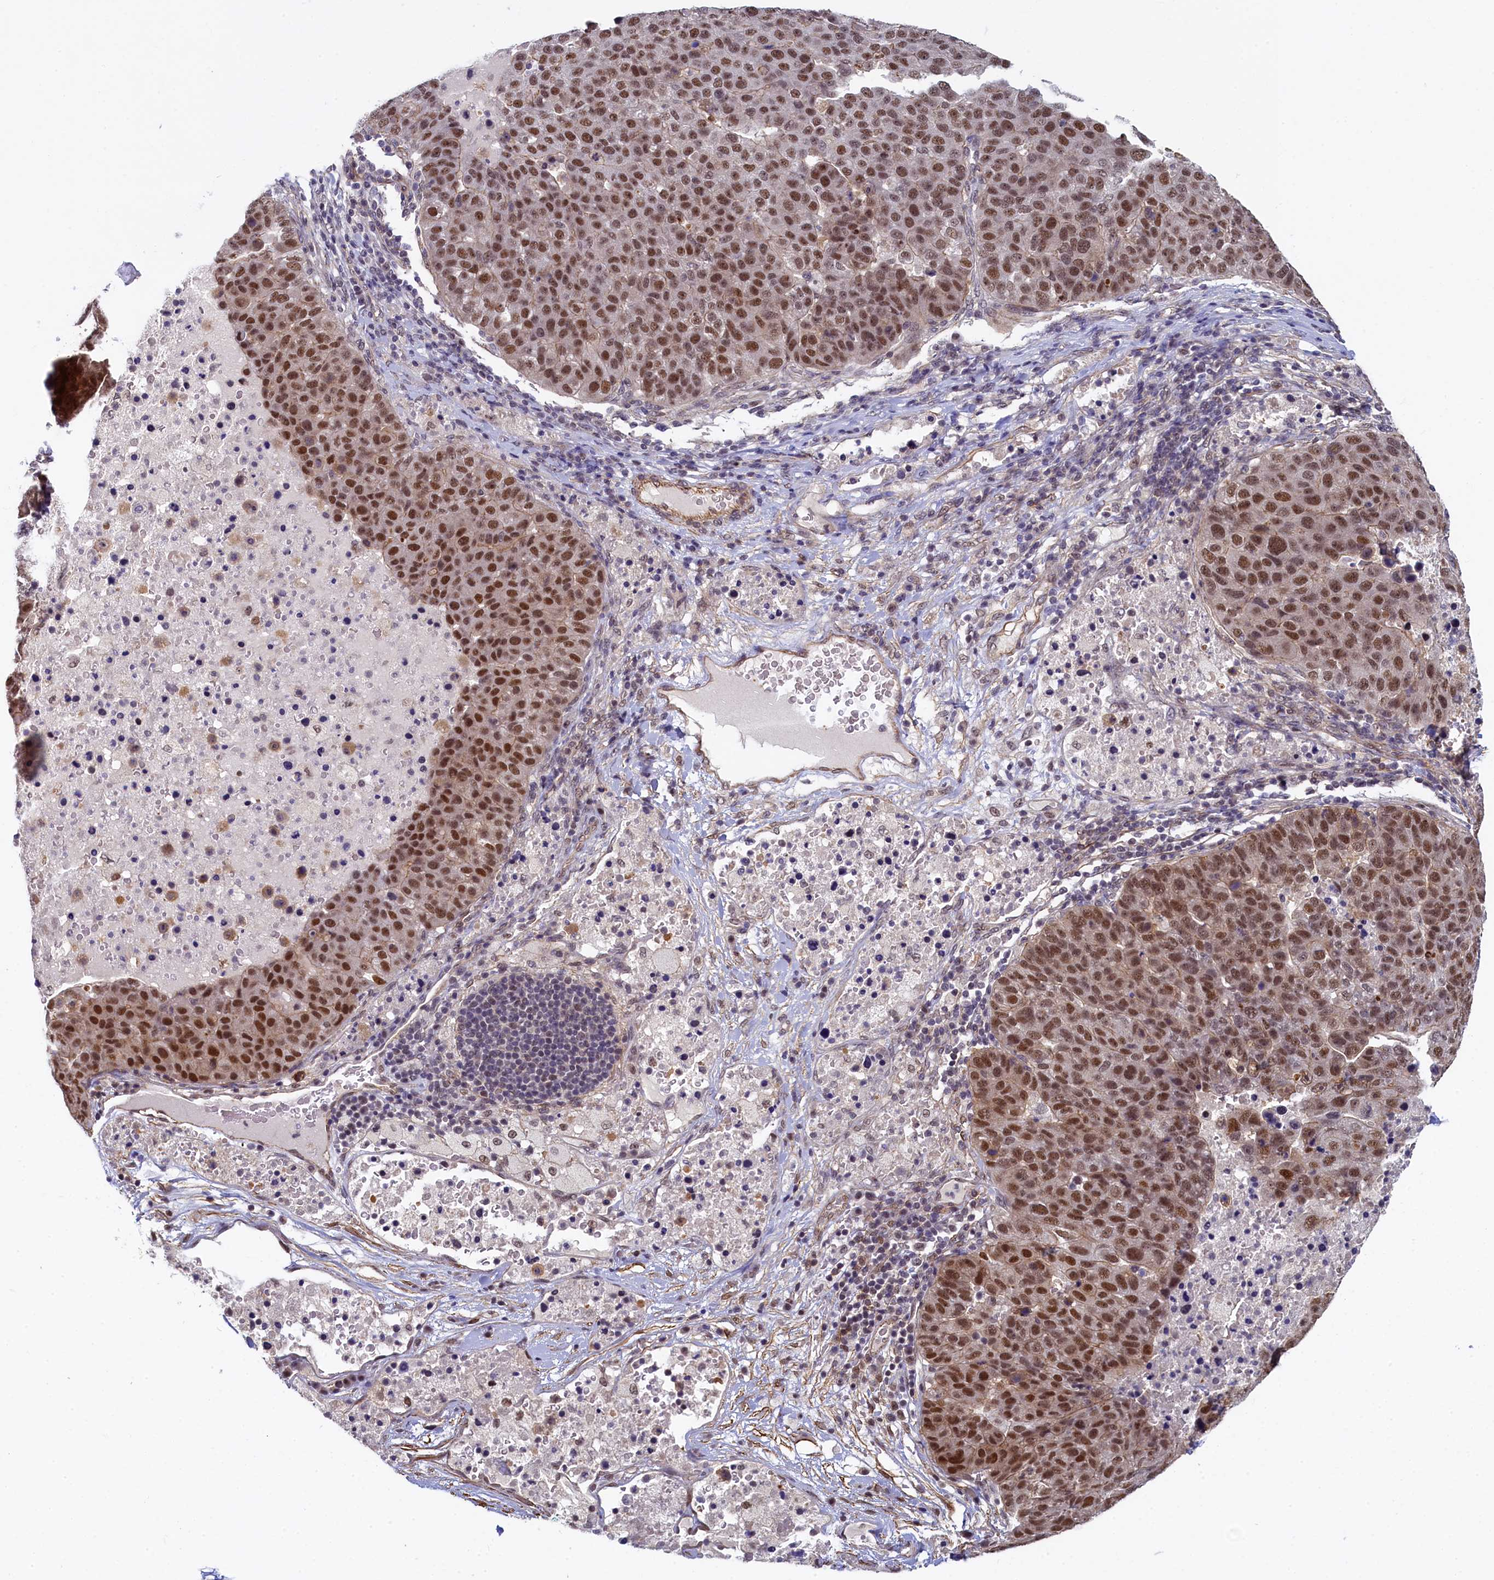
{"staining": {"intensity": "moderate", "quantity": ">75%", "location": "nuclear"}, "tissue": "pancreatic cancer", "cell_type": "Tumor cells", "image_type": "cancer", "snomed": [{"axis": "morphology", "description": "Adenocarcinoma, NOS"}, {"axis": "topography", "description": "Pancreas"}], "caption": "Tumor cells exhibit moderate nuclear expression in approximately >75% of cells in pancreatic cancer.", "gene": "INTS14", "patient": {"sex": "female", "age": 61}}